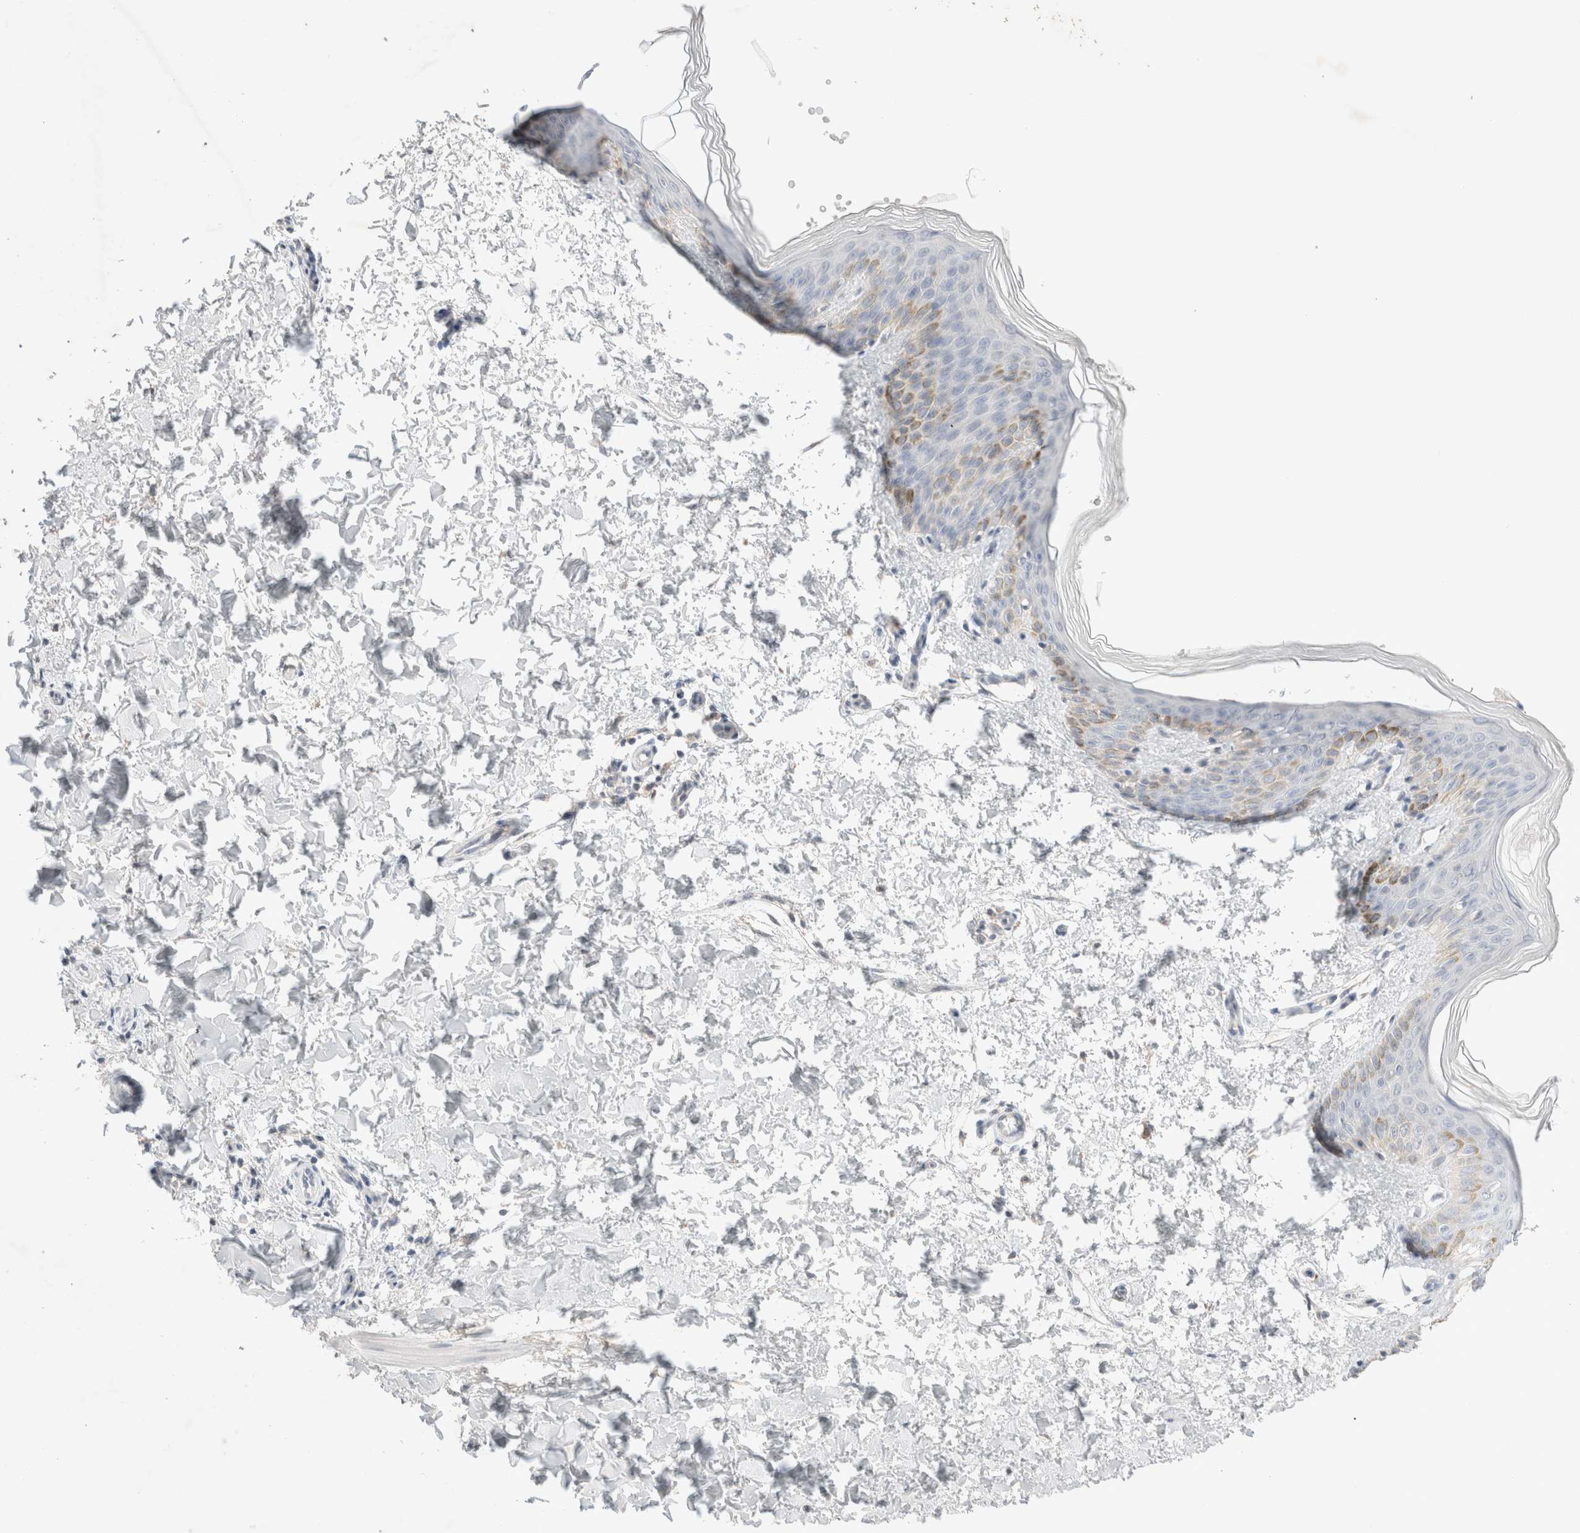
{"staining": {"intensity": "negative", "quantity": "none", "location": "none"}, "tissue": "skin", "cell_type": "Fibroblasts", "image_type": "normal", "snomed": [{"axis": "morphology", "description": "Normal tissue, NOS"}, {"axis": "morphology", "description": "Neoplasm, benign, NOS"}, {"axis": "topography", "description": "Skin"}, {"axis": "topography", "description": "Soft tissue"}], "caption": "The histopathology image displays no staining of fibroblasts in unremarkable skin.", "gene": "SPATA20", "patient": {"sex": "male", "age": 26}}